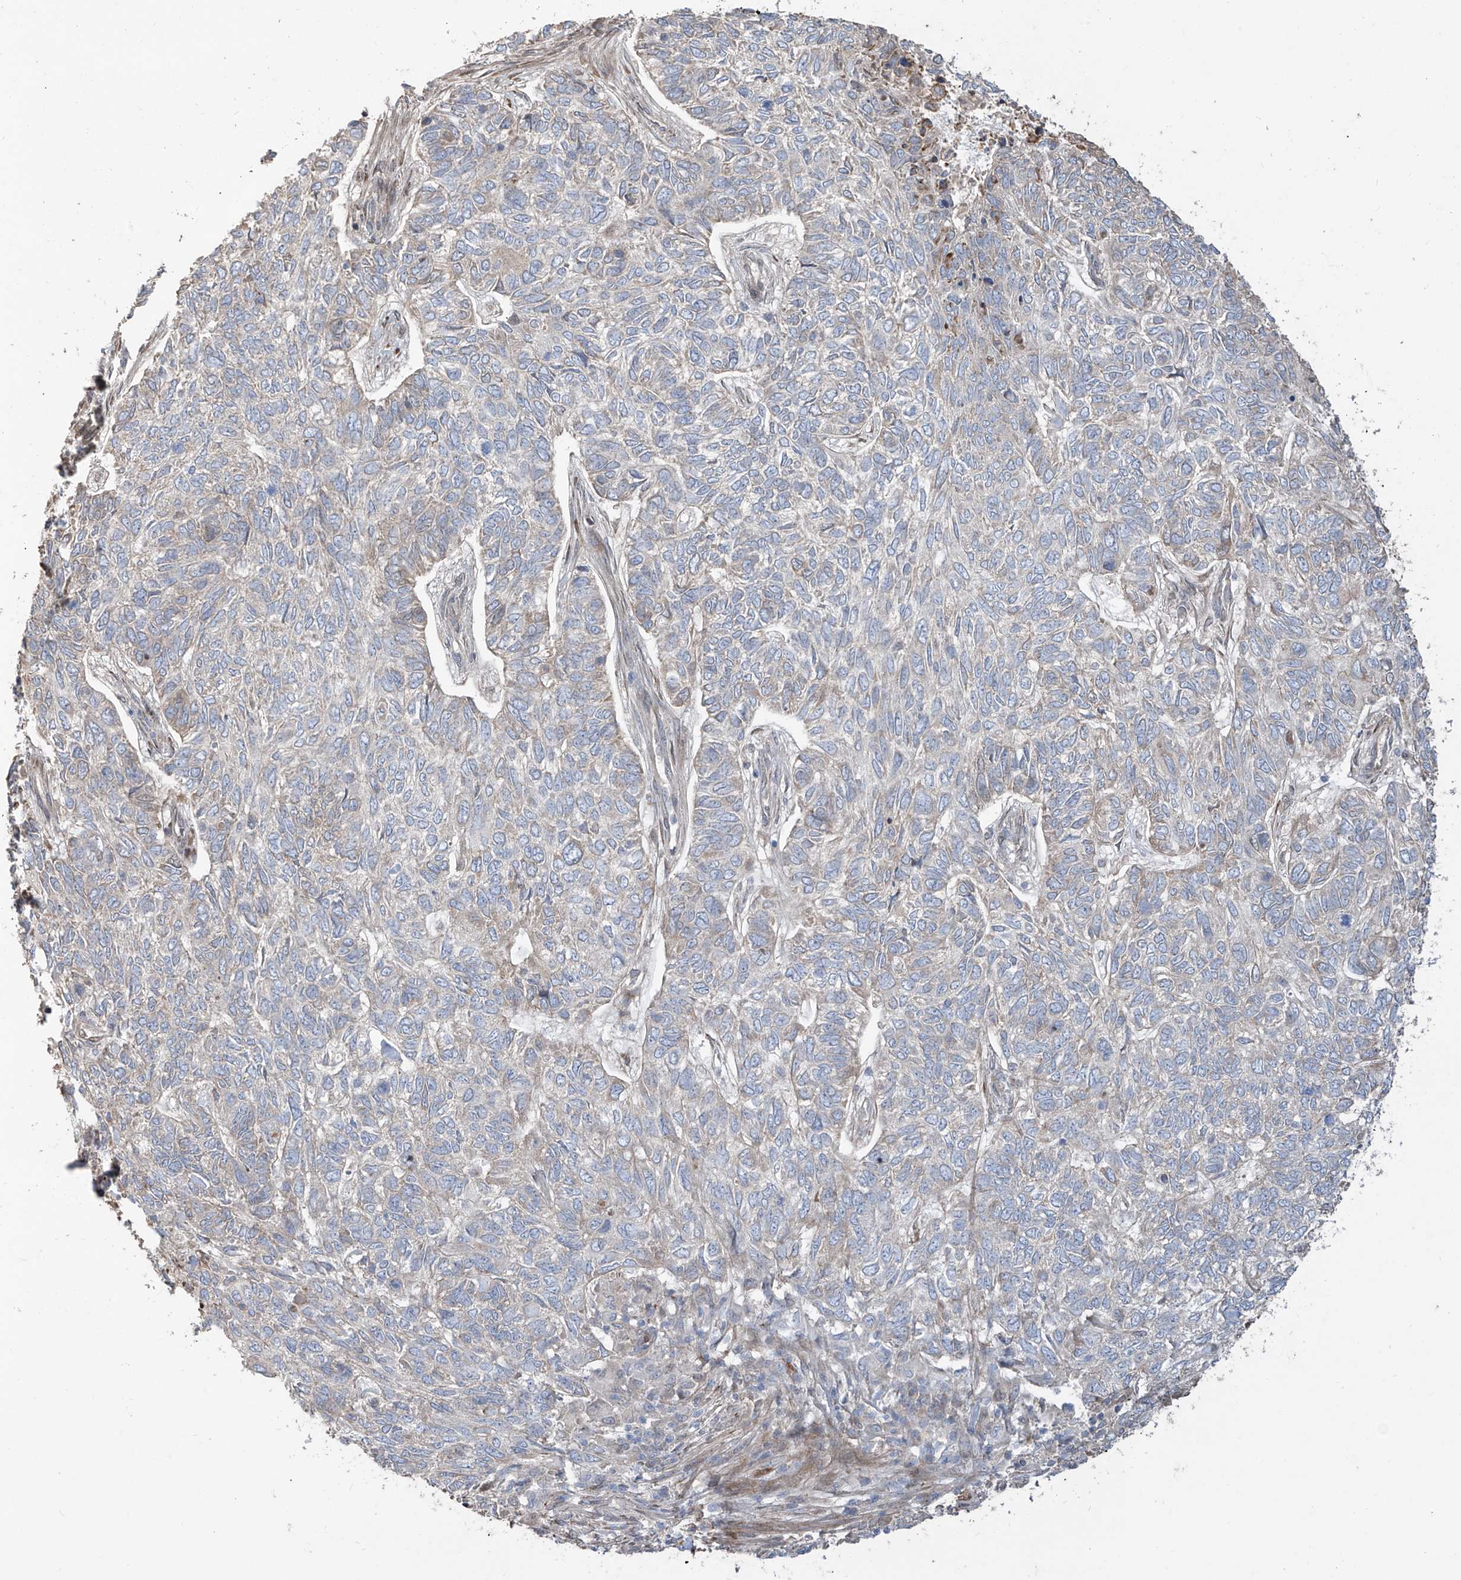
{"staining": {"intensity": "negative", "quantity": "none", "location": "none"}, "tissue": "skin cancer", "cell_type": "Tumor cells", "image_type": "cancer", "snomed": [{"axis": "morphology", "description": "Basal cell carcinoma"}, {"axis": "topography", "description": "Skin"}], "caption": "There is no significant positivity in tumor cells of skin cancer (basal cell carcinoma).", "gene": "ABTB1", "patient": {"sex": "female", "age": 65}}